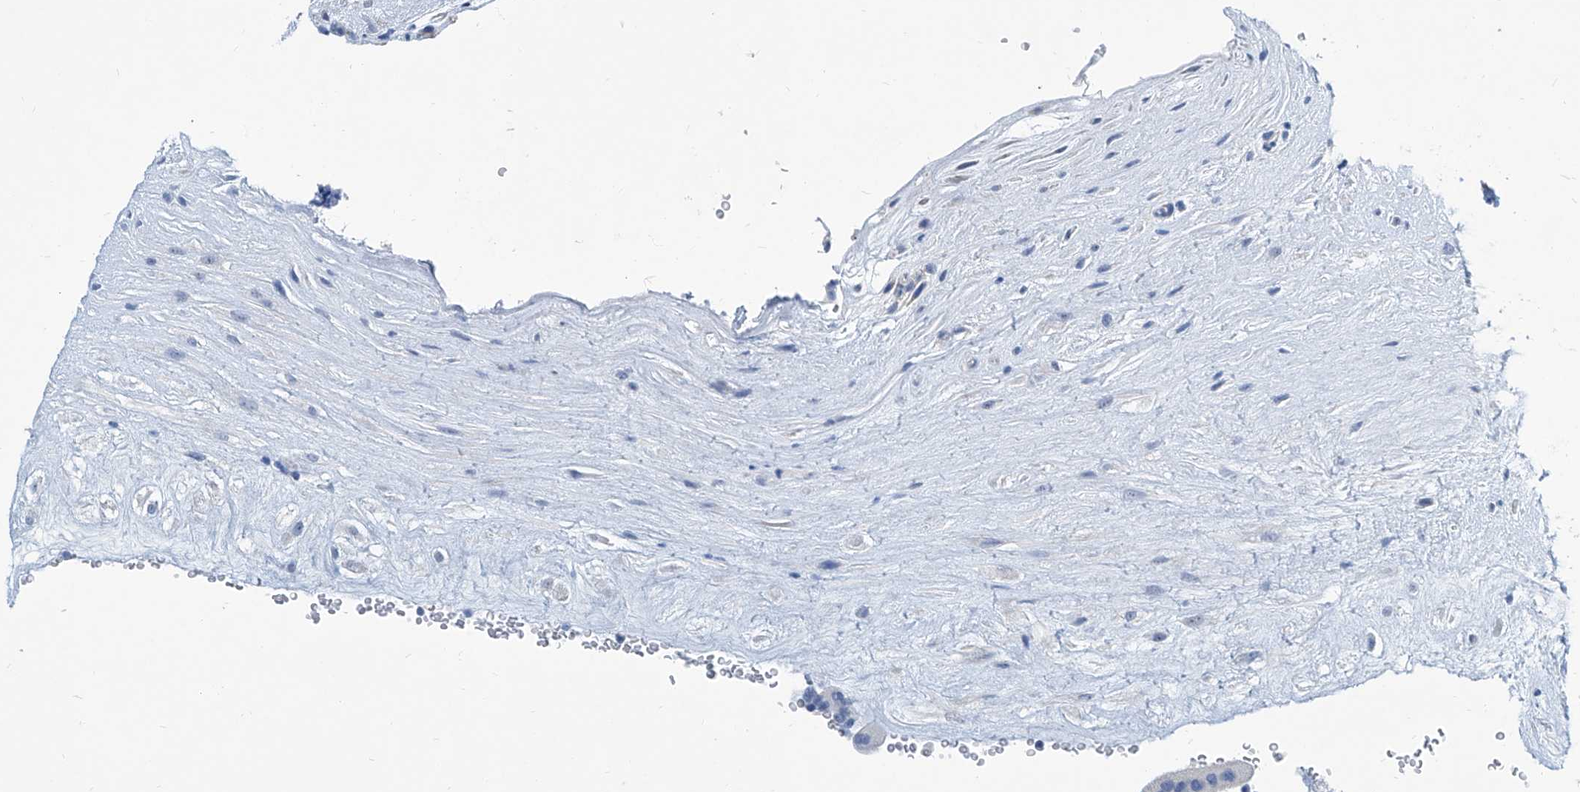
{"staining": {"intensity": "negative", "quantity": "none", "location": "none"}, "tissue": "placenta", "cell_type": "Decidual cells", "image_type": "normal", "snomed": [{"axis": "morphology", "description": "Normal tissue, NOS"}, {"axis": "topography", "description": "Placenta"}], "caption": "DAB (3,3'-diaminobenzidine) immunohistochemical staining of normal human placenta exhibits no significant expression in decidual cells.", "gene": "ZNF519", "patient": {"sex": "female", "age": 18}}